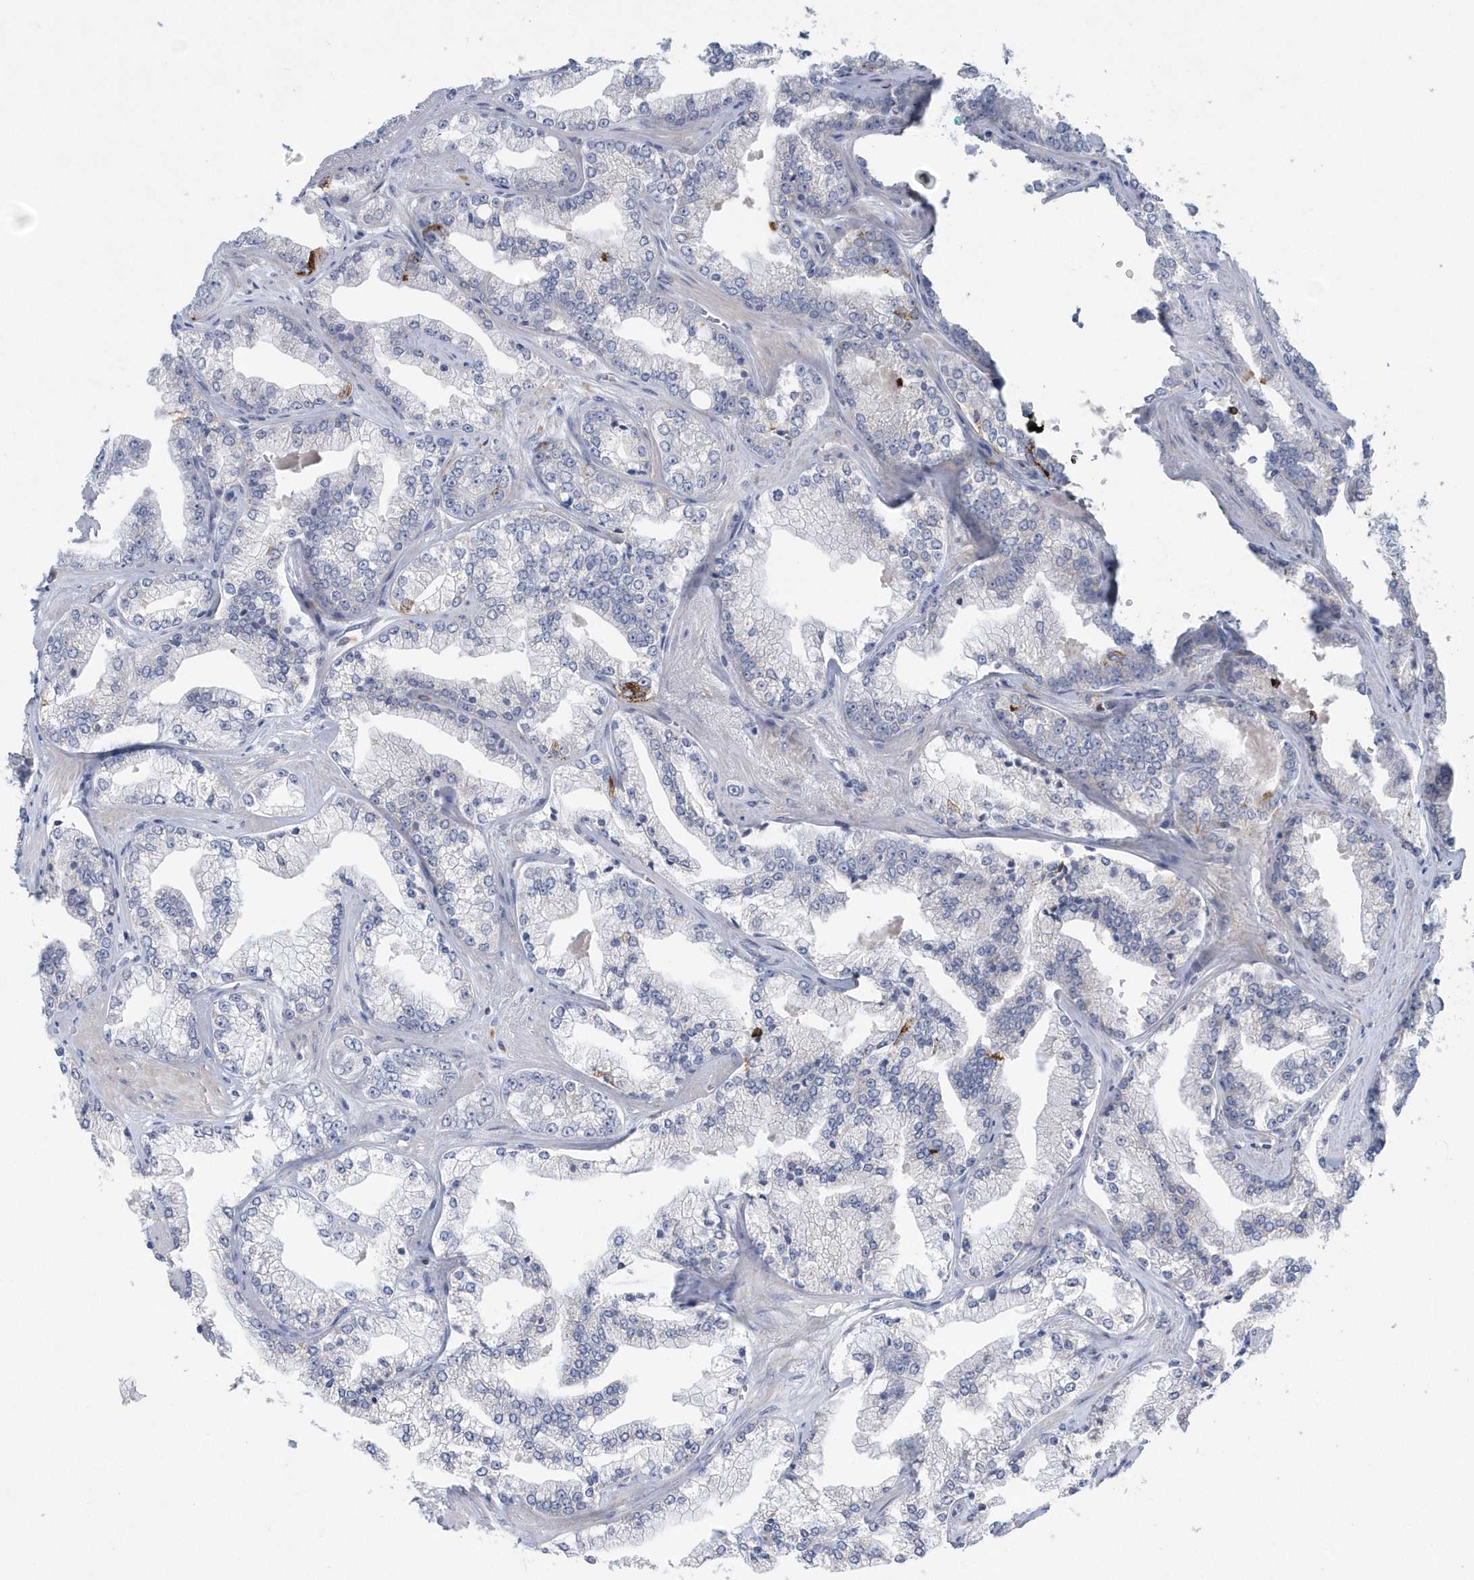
{"staining": {"intensity": "negative", "quantity": "none", "location": "none"}, "tissue": "prostate cancer", "cell_type": "Tumor cells", "image_type": "cancer", "snomed": [{"axis": "morphology", "description": "Adenocarcinoma, High grade"}, {"axis": "topography", "description": "Prostate"}], "caption": "Tumor cells are negative for brown protein staining in prostate high-grade adenocarcinoma.", "gene": "SPATA18", "patient": {"sex": "male", "age": 71}}